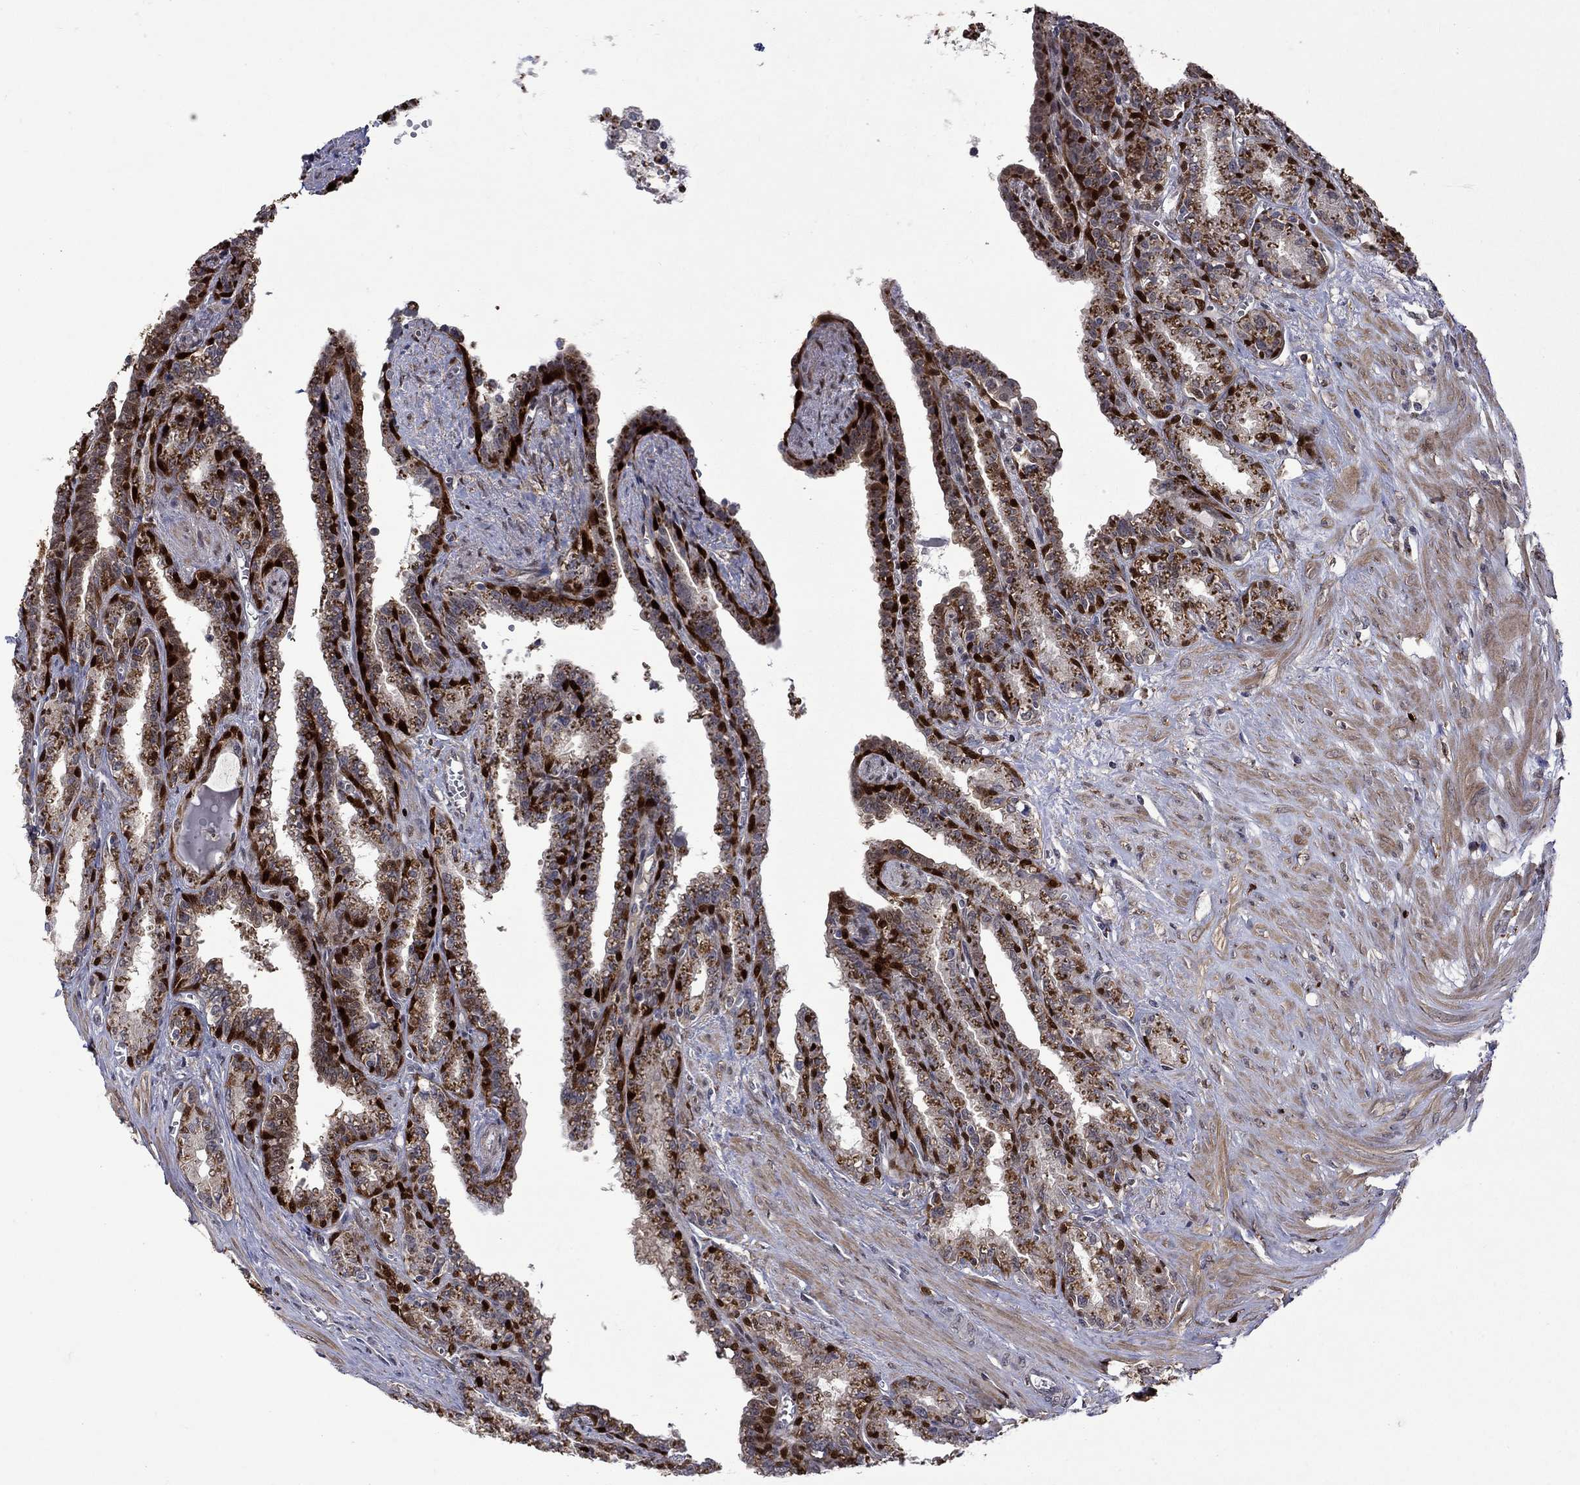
{"staining": {"intensity": "strong", "quantity": "<25%", "location": "nuclear"}, "tissue": "seminal vesicle", "cell_type": "Glandular cells", "image_type": "normal", "snomed": [{"axis": "morphology", "description": "Normal tissue, NOS"}, {"axis": "morphology", "description": "Urothelial carcinoma, NOS"}, {"axis": "topography", "description": "Urinary bladder"}, {"axis": "topography", "description": "Seminal veicle"}], "caption": "High-magnification brightfield microscopy of normal seminal vesicle stained with DAB (brown) and counterstained with hematoxylin (blue). glandular cells exhibit strong nuclear expression is appreciated in about<25% of cells. The protein of interest is shown in brown color, while the nuclei are stained blue.", "gene": "CBR1", "patient": {"sex": "male", "age": 76}}